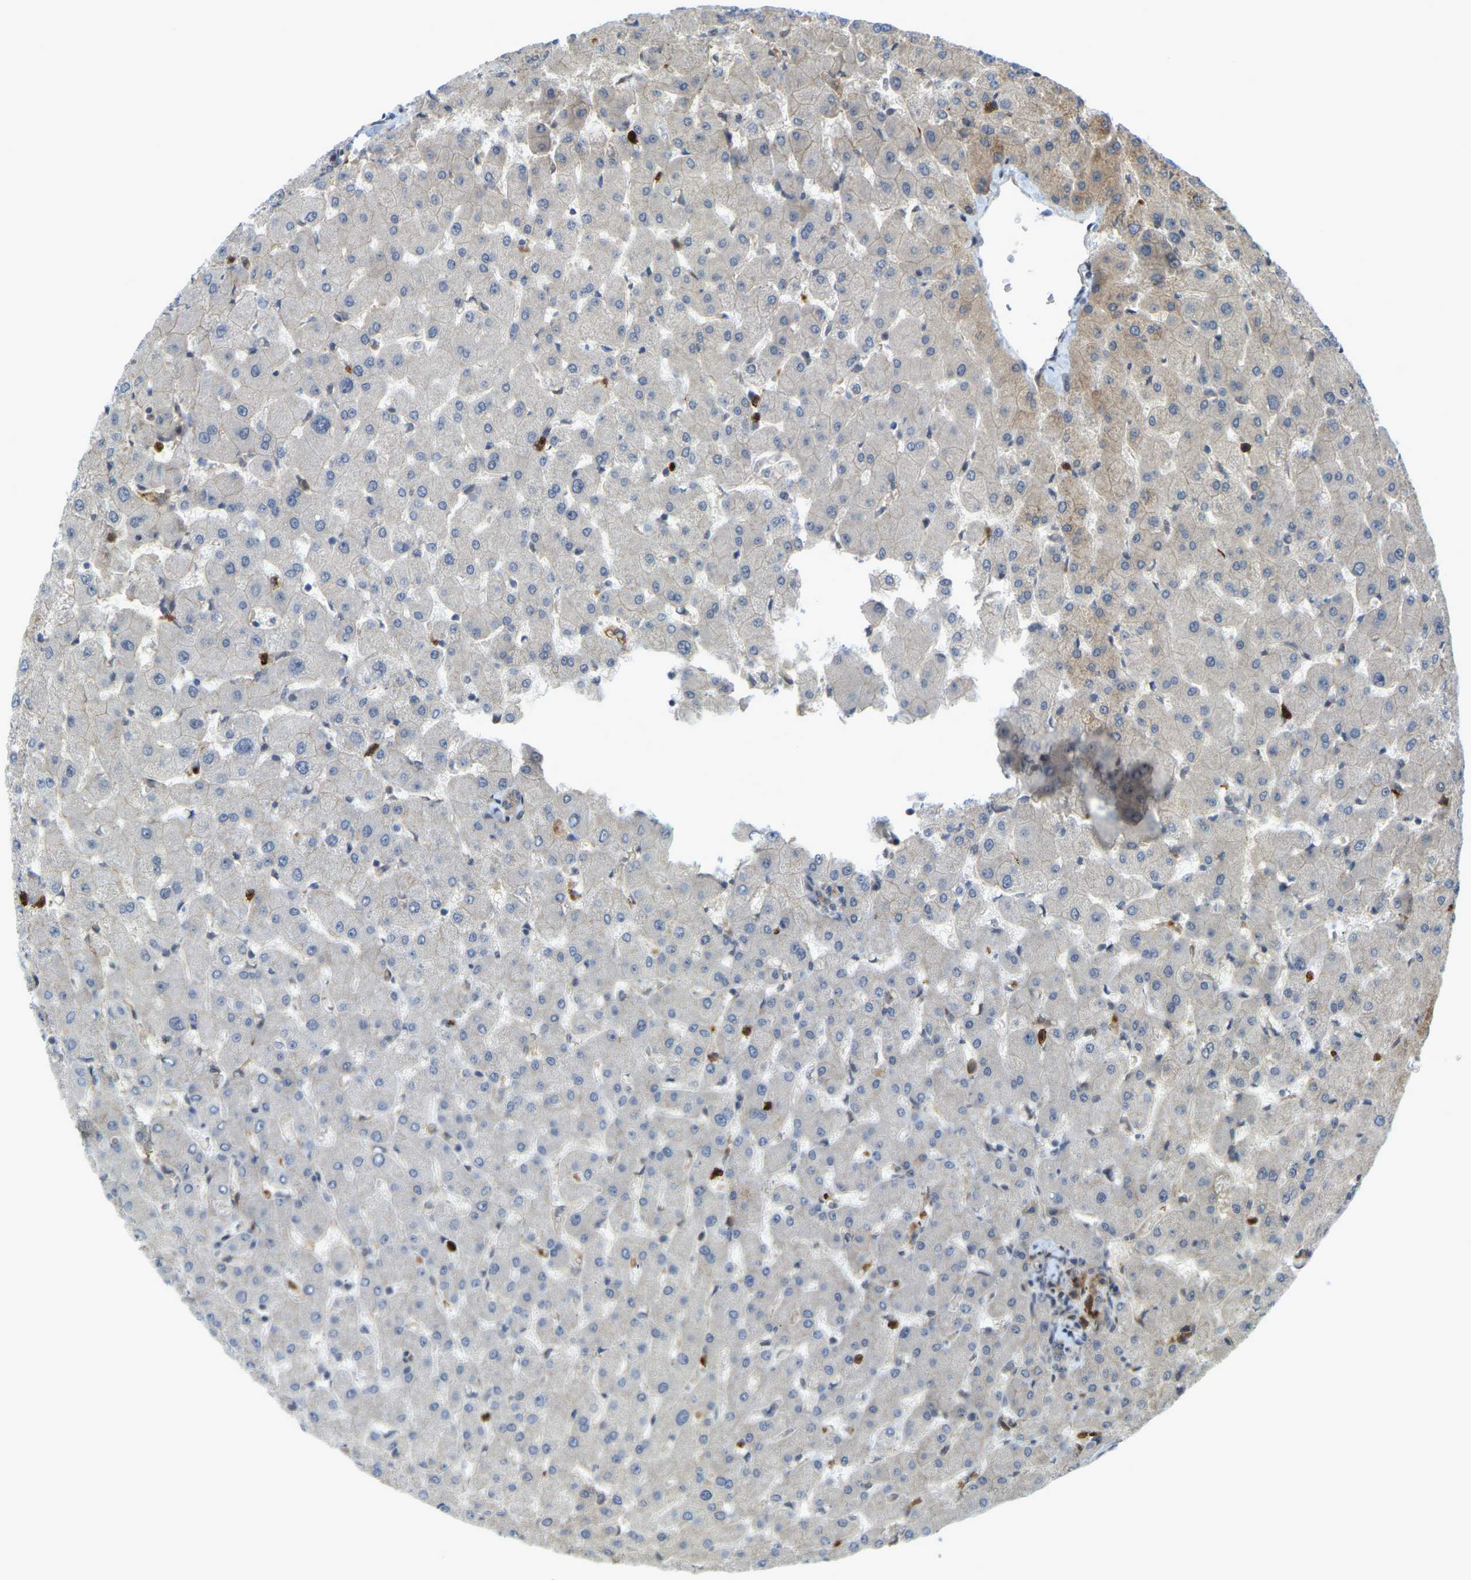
{"staining": {"intensity": "weak", "quantity": "25%-75%", "location": "cytoplasmic/membranous"}, "tissue": "liver", "cell_type": "Cholangiocytes", "image_type": "normal", "snomed": [{"axis": "morphology", "description": "Normal tissue, NOS"}, {"axis": "topography", "description": "Liver"}], "caption": "Weak cytoplasmic/membranous expression for a protein is identified in approximately 25%-75% of cholangiocytes of unremarkable liver using immunohistochemistry (IHC).", "gene": "SERPINB5", "patient": {"sex": "female", "age": 63}}